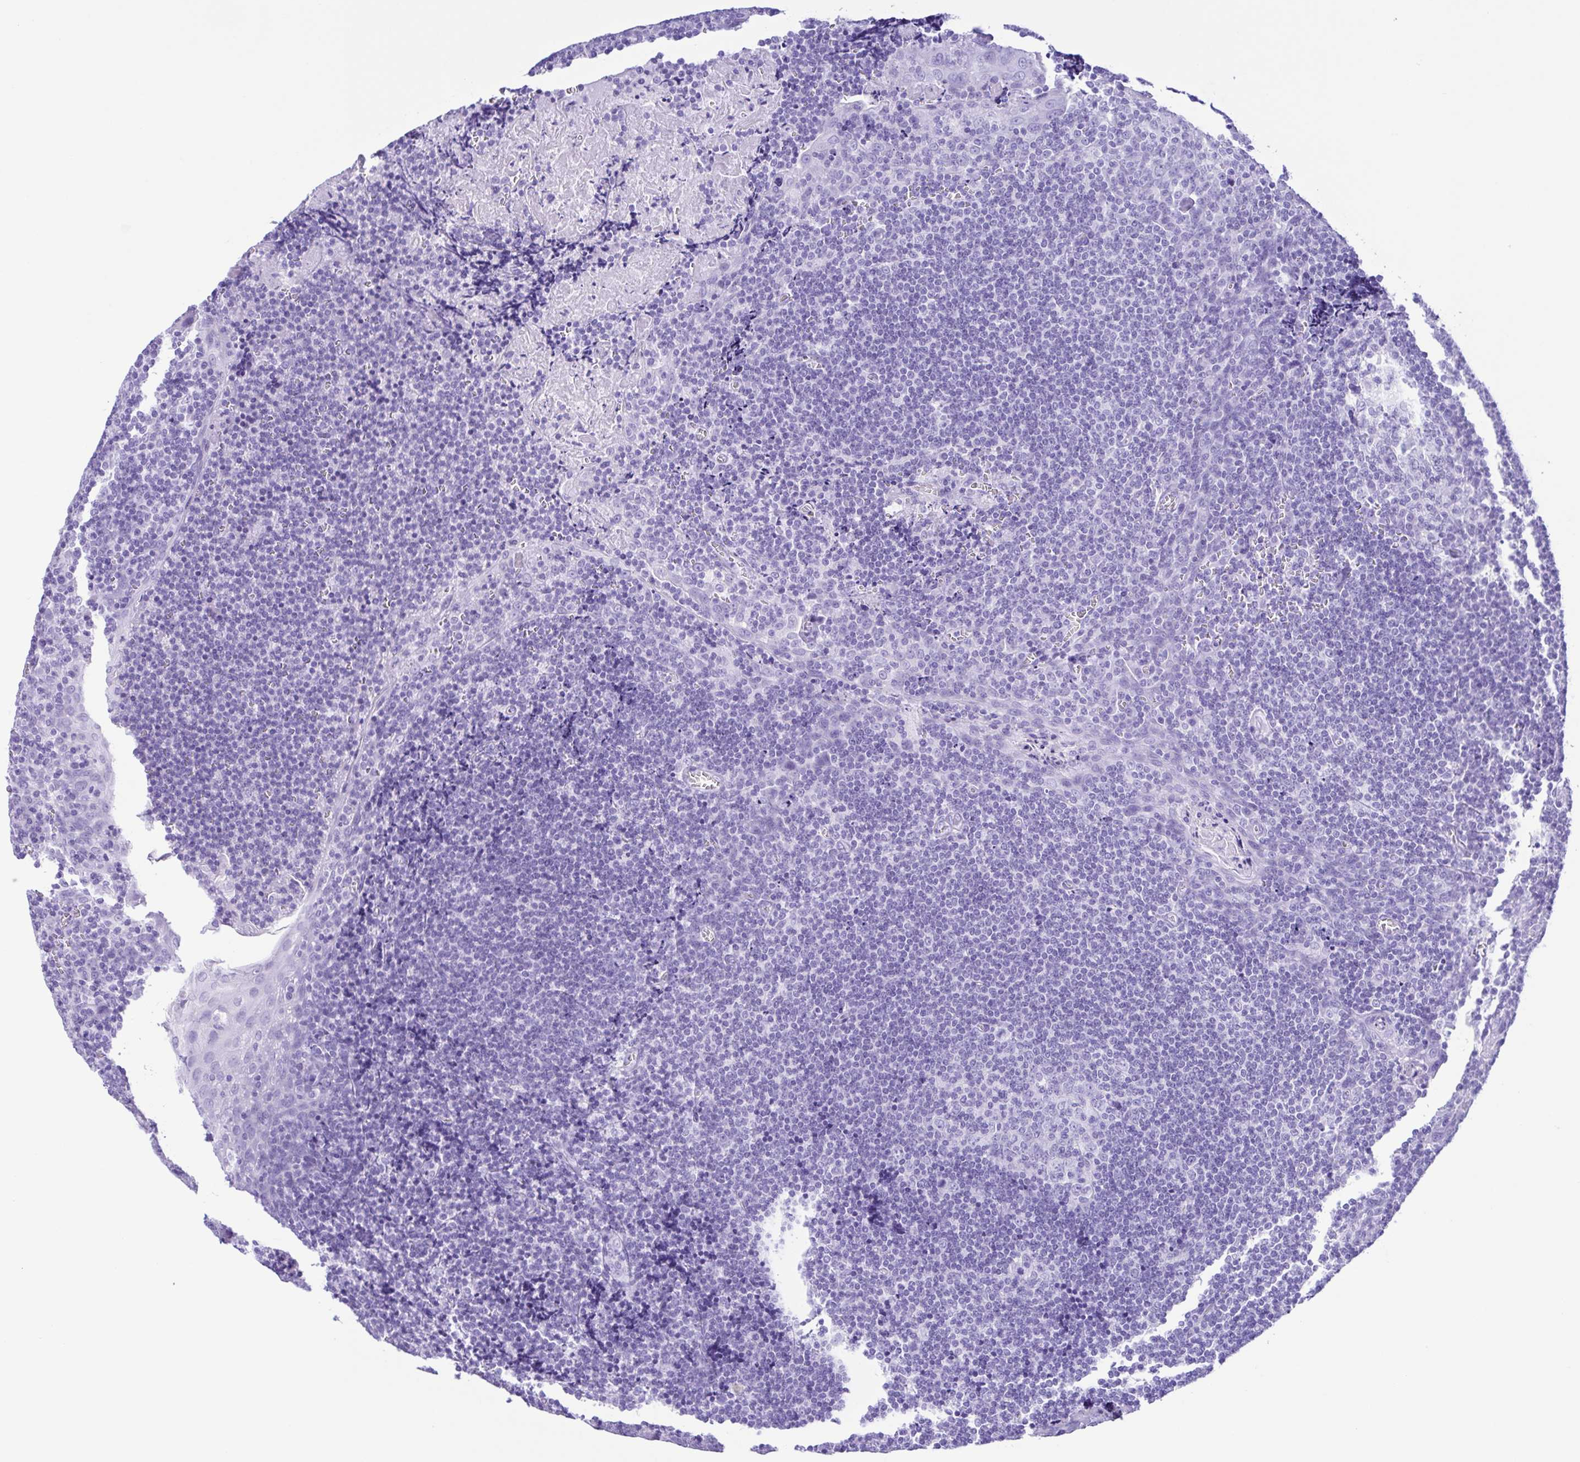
{"staining": {"intensity": "negative", "quantity": "none", "location": "none"}, "tissue": "tonsil", "cell_type": "Germinal center cells", "image_type": "normal", "snomed": [{"axis": "morphology", "description": "Normal tissue, NOS"}, {"axis": "morphology", "description": "Inflammation, NOS"}, {"axis": "topography", "description": "Tonsil"}], "caption": "This is an immunohistochemistry (IHC) micrograph of normal human tonsil. There is no expression in germinal center cells.", "gene": "ERP27", "patient": {"sex": "female", "age": 31}}